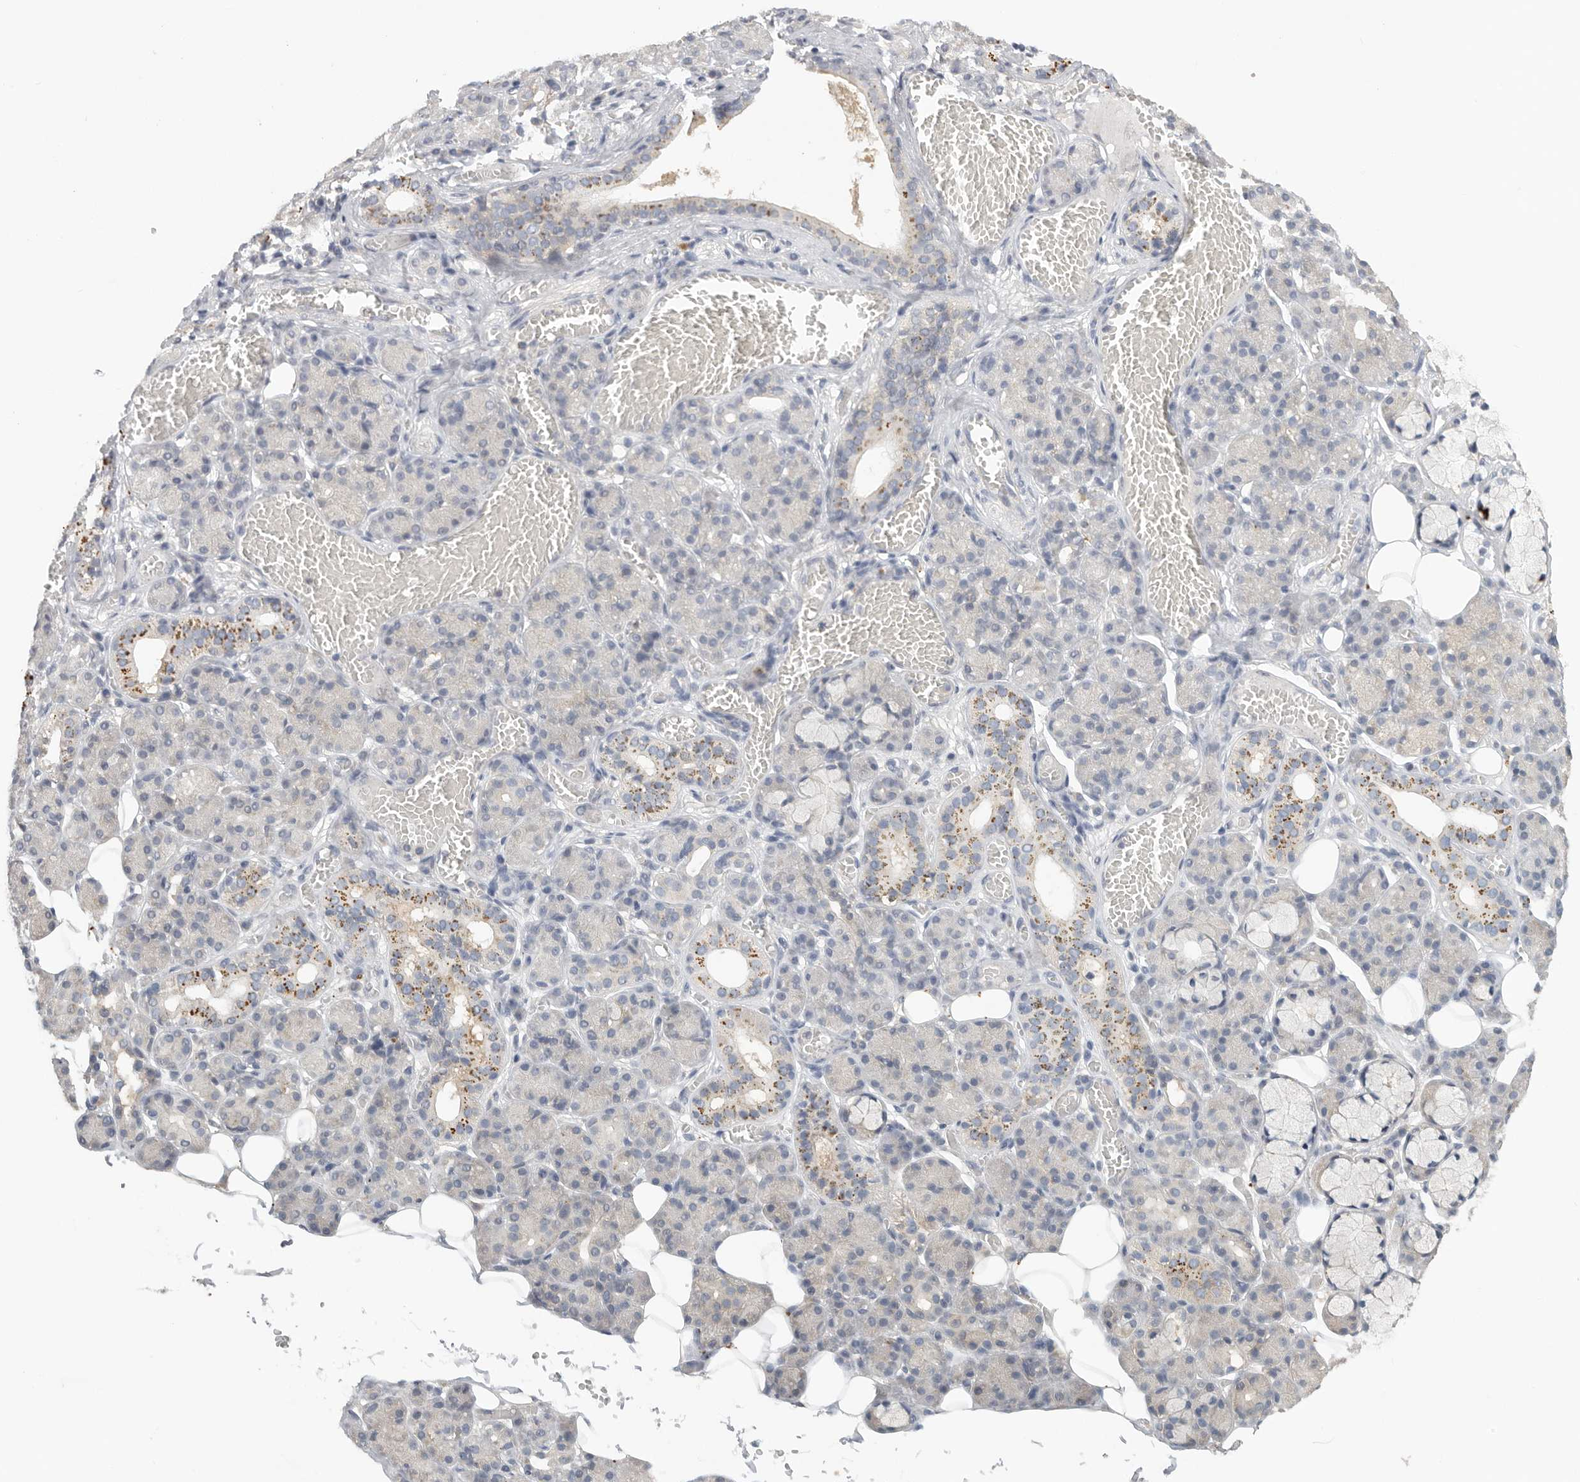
{"staining": {"intensity": "moderate", "quantity": "<25%", "location": "cytoplasmic/membranous"}, "tissue": "salivary gland", "cell_type": "Glandular cells", "image_type": "normal", "snomed": [{"axis": "morphology", "description": "Normal tissue, NOS"}, {"axis": "topography", "description": "Salivary gland"}], "caption": "Human salivary gland stained for a protein (brown) reveals moderate cytoplasmic/membranous positive staining in about <25% of glandular cells.", "gene": "CCT8", "patient": {"sex": "male", "age": 63}}